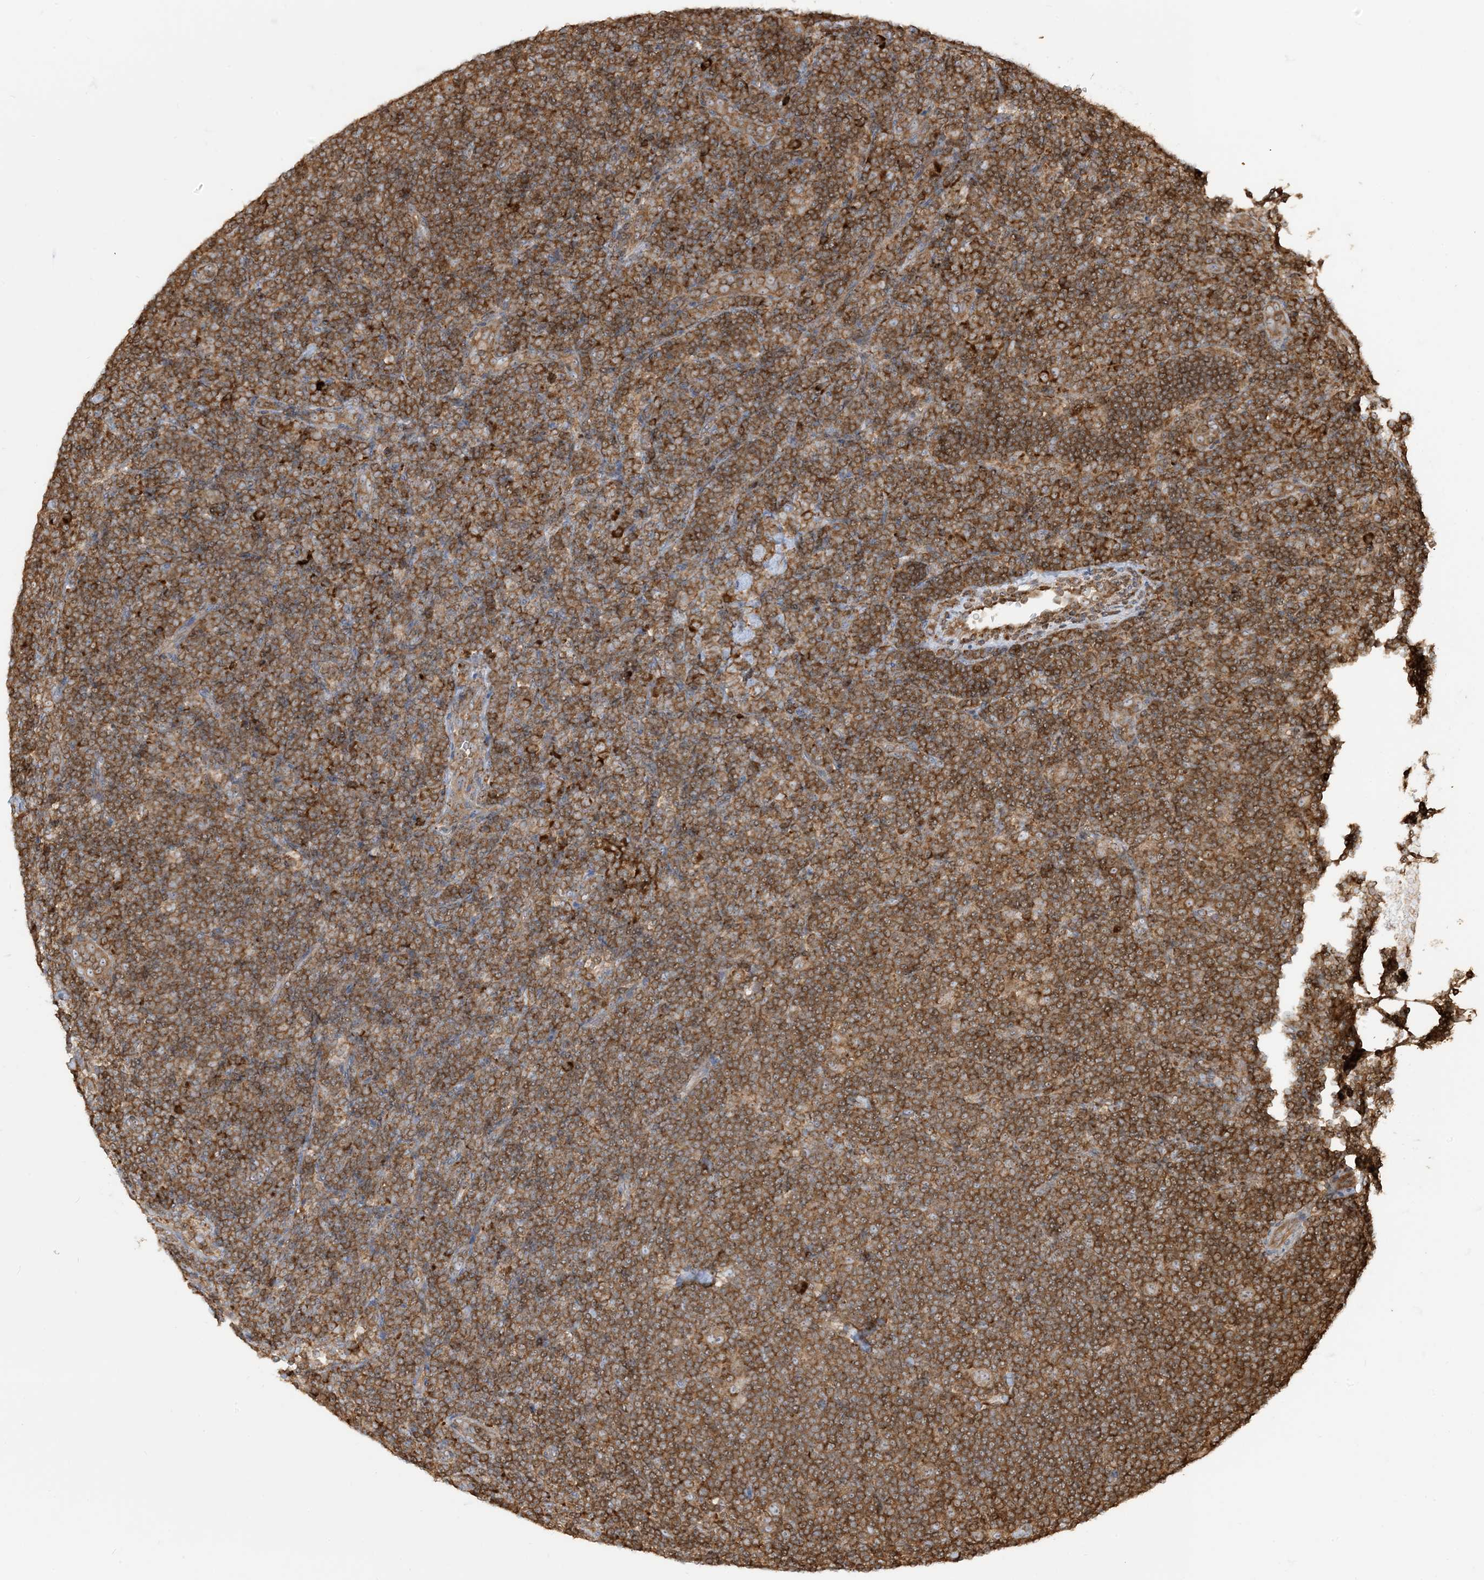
{"staining": {"intensity": "moderate", "quantity": ">75%", "location": "cytoplasmic/membranous"}, "tissue": "lymphoma", "cell_type": "Tumor cells", "image_type": "cancer", "snomed": [{"axis": "morphology", "description": "Hodgkin's disease, NOS"}, {"axis": "topography", "description": "Lymph node"}], "caption": "Moderate cytoplasmic/membranous positivity for a protein is seen in approximately >75% of tumor cells of Hodgkin's disease using IHC.", "gene": "SRP72", "patient": {"sex": "female", "age": 57}}